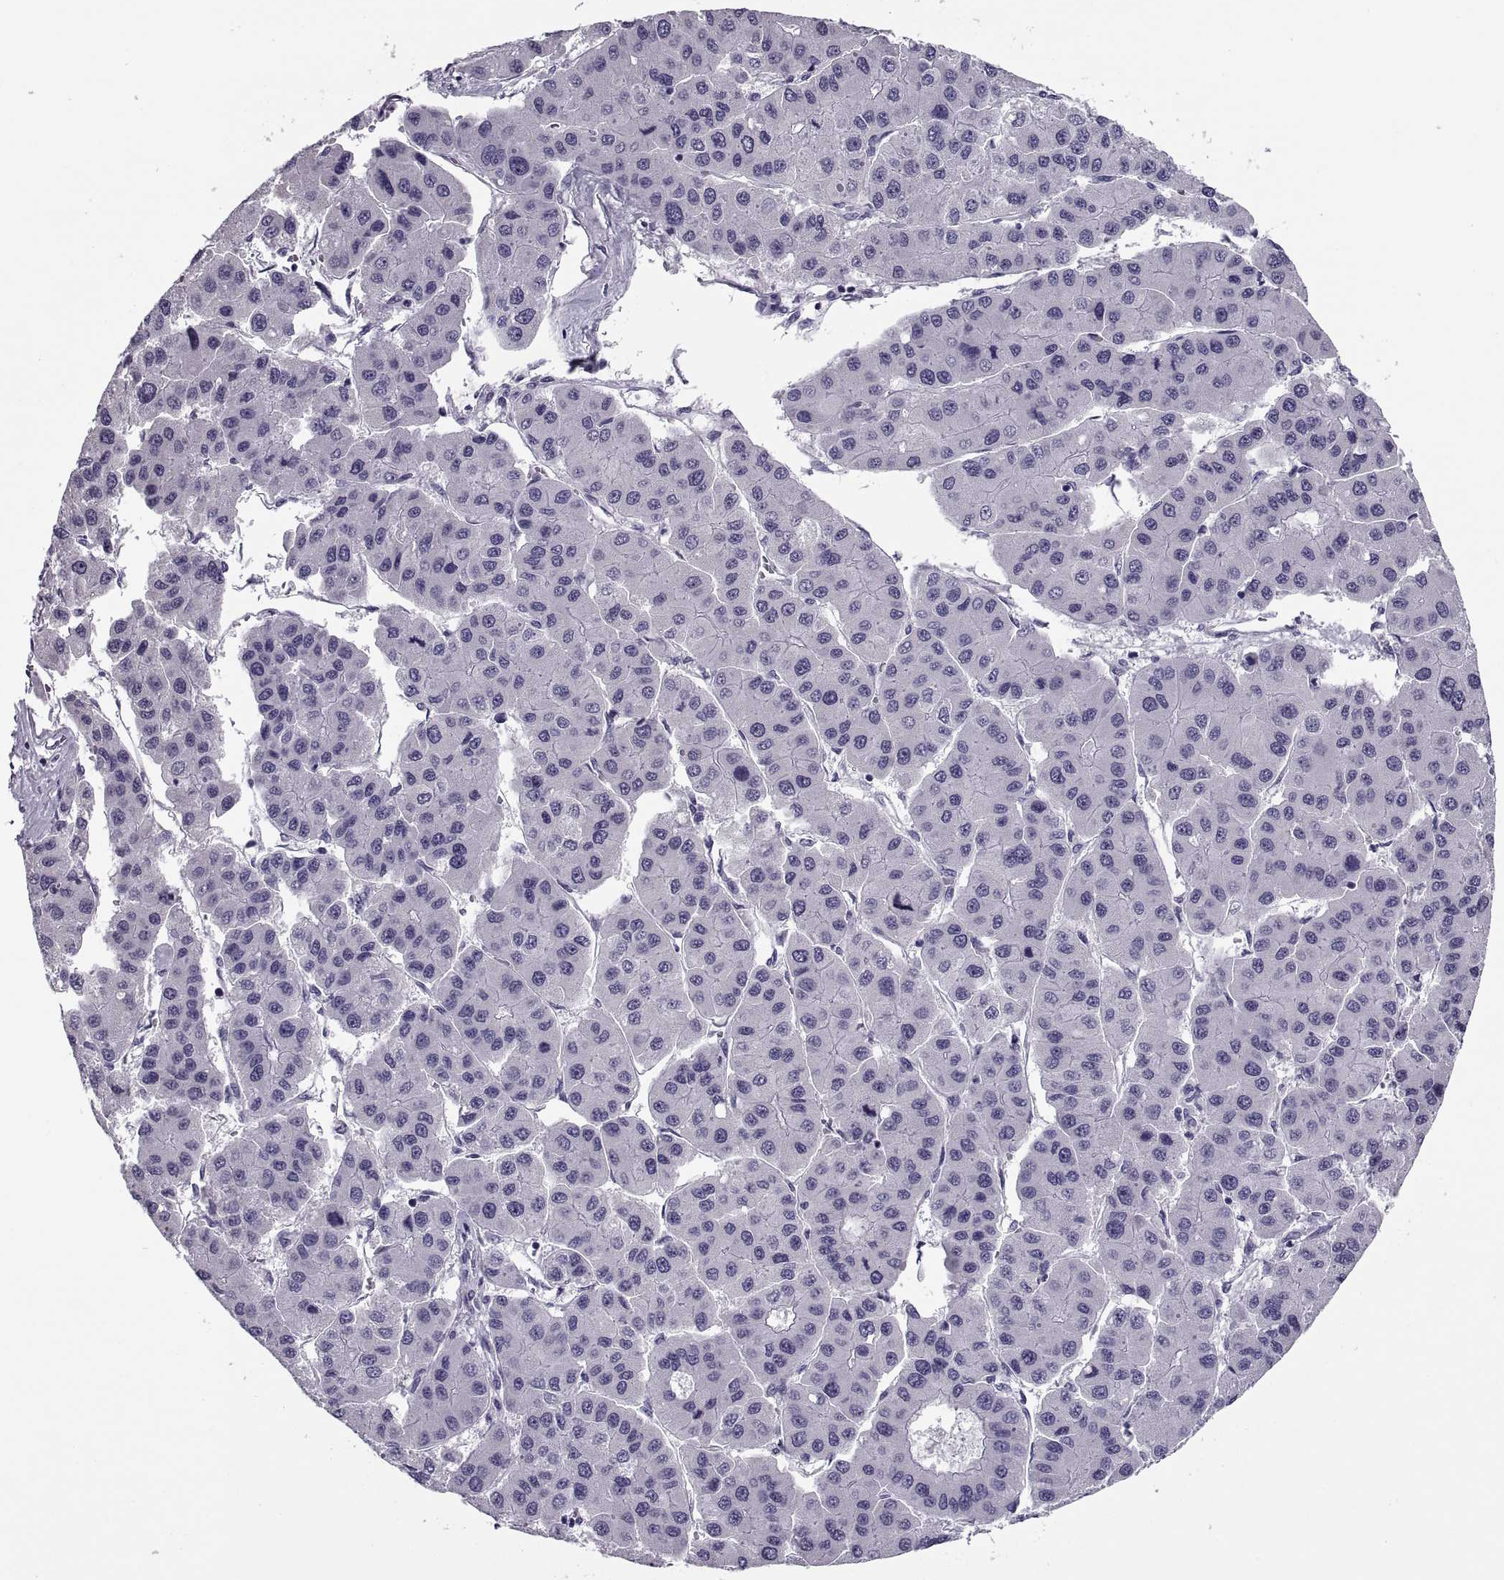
{"staining": {"intensity": "negative", "quantity": "none", "location": "none"}, "tissue": "liver cancer", "cell_type": "Tumor cells", "image_type": "cancer", "snomed": [{"axis": "morphology", "description": "Carcinoma, Hepatocellular, NOS"}, {"axis": "topography", "description": "Liver"}], "caption": "This is an IHC image of human liver cancer. There is no staining in tumor cells.", "gene": "RLBP1", "patient": {"sex": "male", "age": 73}}